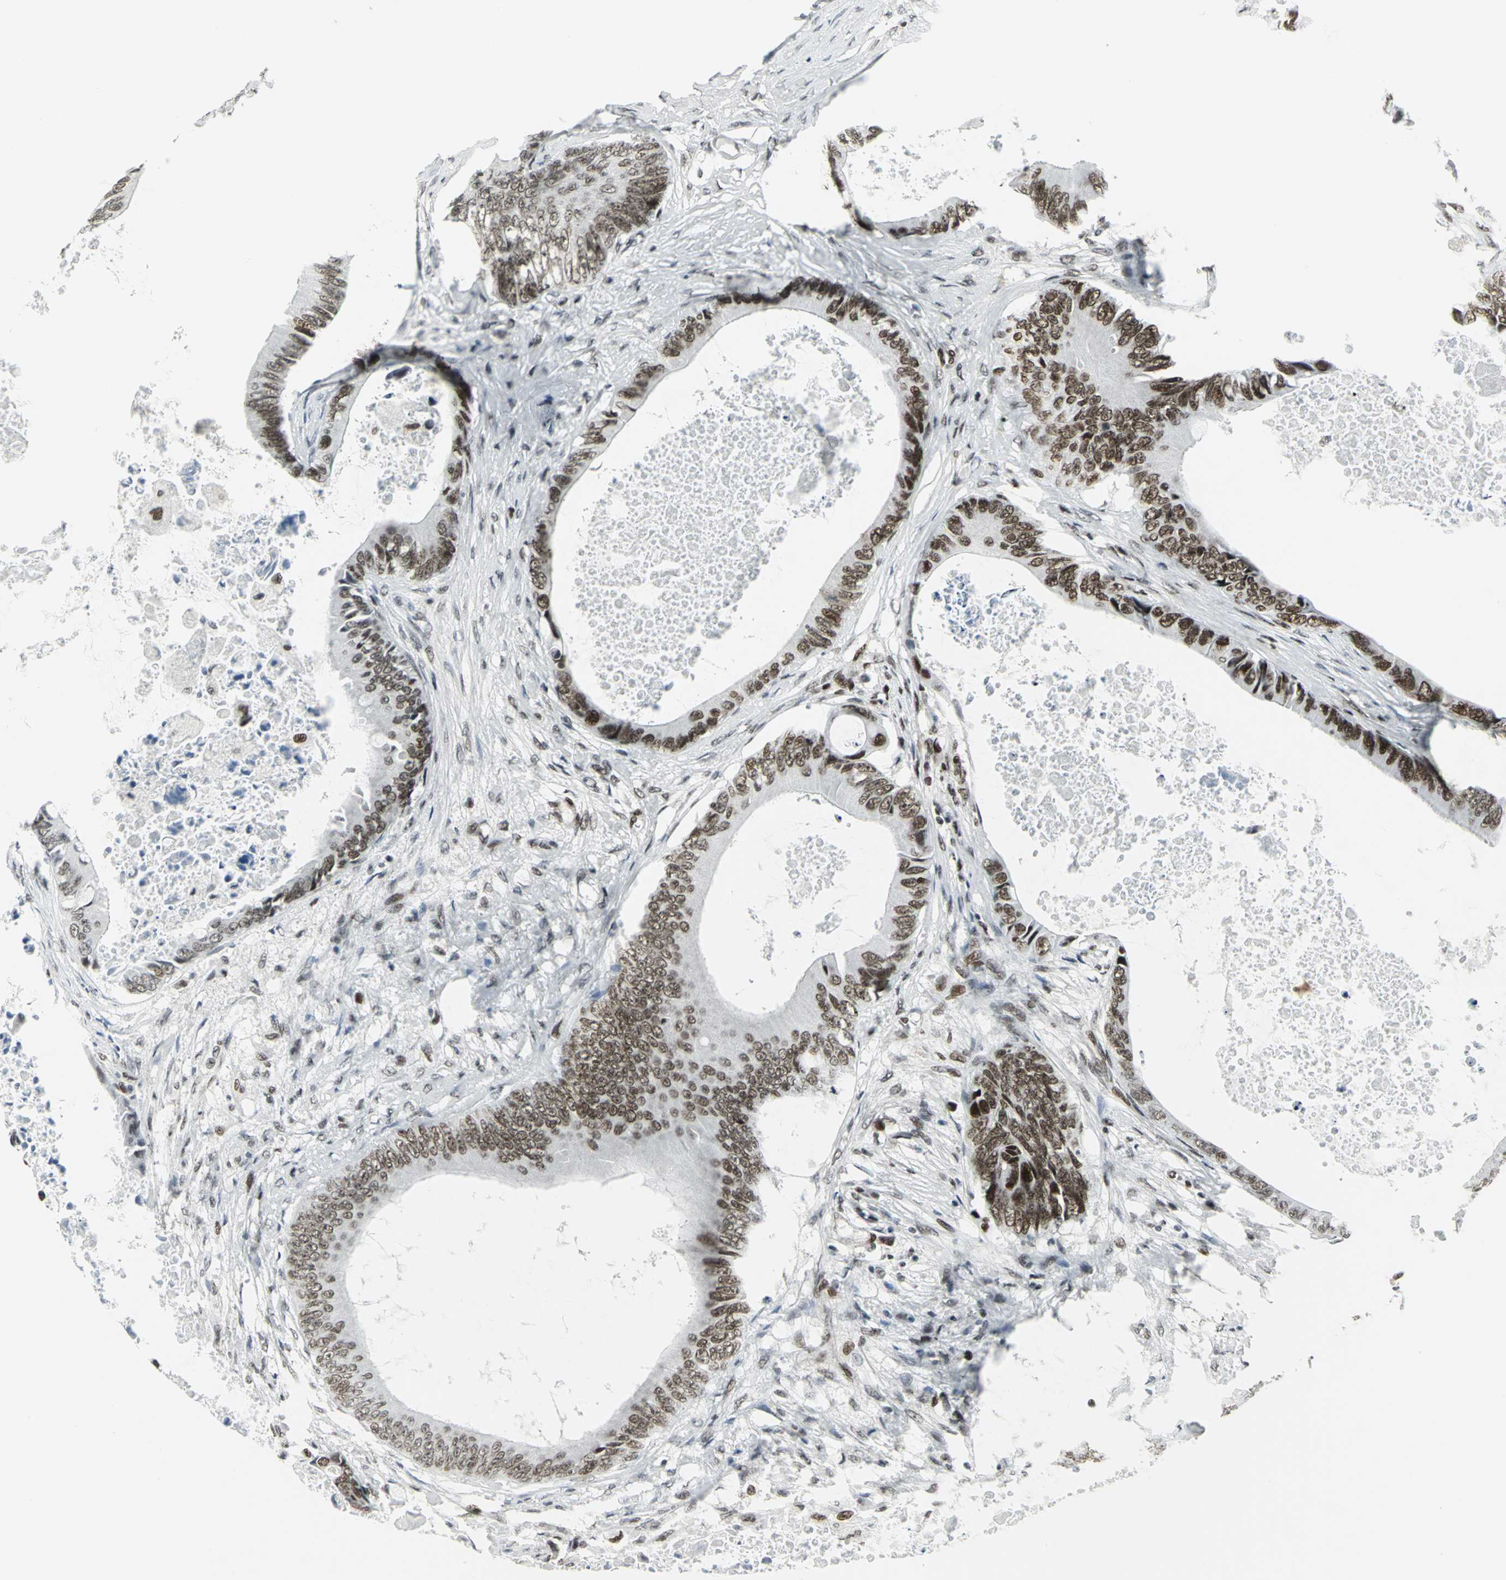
{"staining": {"intensity": "moderate", "quantity": ">75%", "location": "nuclear"}, "tissue": "colorectal cancer", "cell_type": "Tumor cells", "image_type": "cancer", "snomed": [{"axis": "morphology", "description": "Normal tissue, NOS"}, {"axis": "morphology", "description": "Adenocarcinoma, NOS"}, {"axis": "topography", "description": "Rectum"}, {"axis": "topography", "description": "Peripheral nerve tissue"}], "caption": "Adenocarcinoma (colorectal) was stained to show a protein in brown. There is medium levels of moderate nuclear staining in about >75% of tumor cells.", "gene": "SMARCA4", "patient": {"sex": "female", "age": 77}}